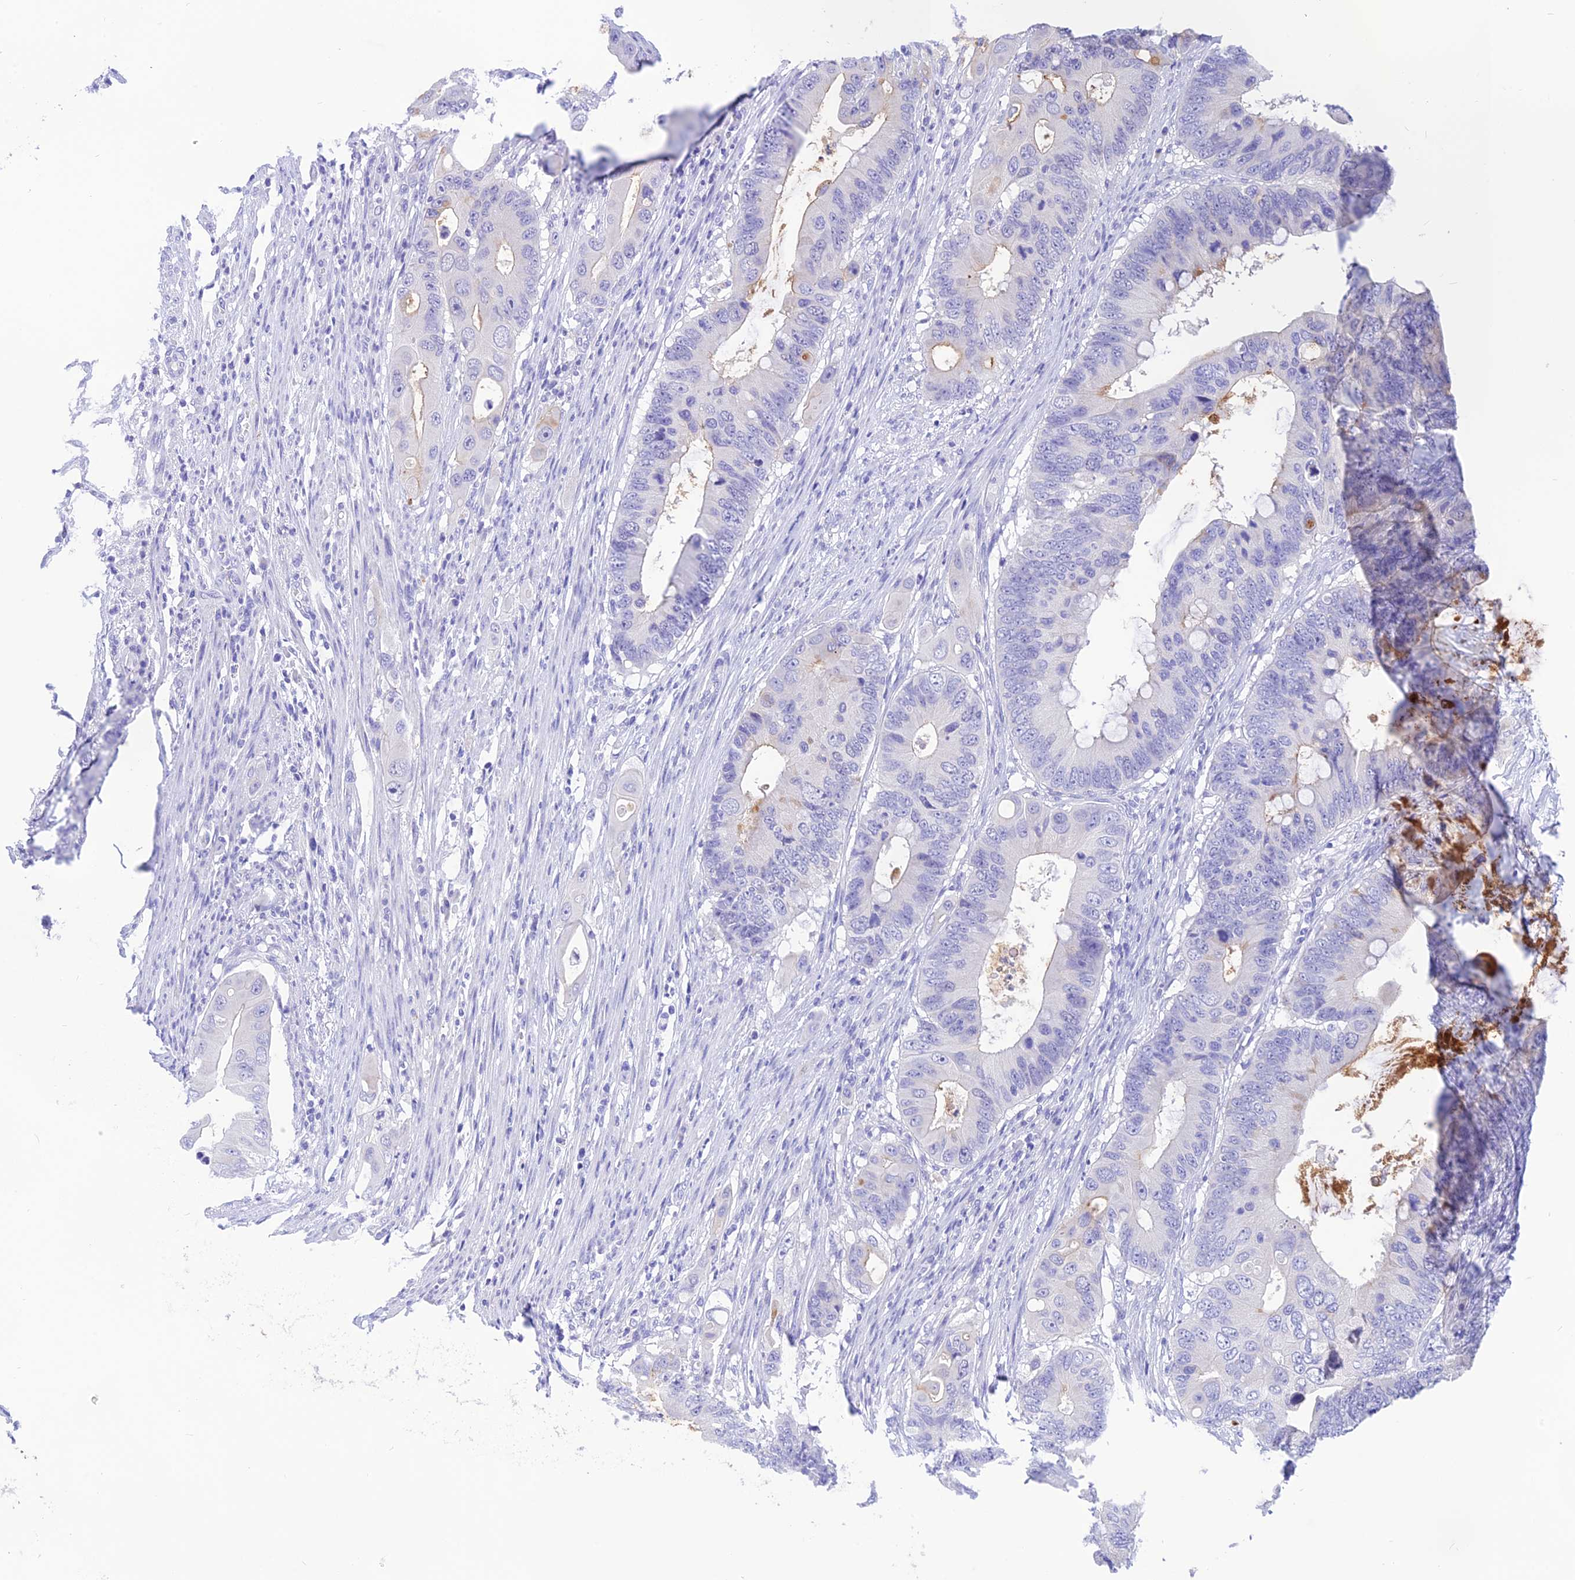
{"staining": {"intensity": "negative", "quantity": "none", "location": "none"}, "tissue": "colorectal cancer", "cell_type": "Tumor cells", "image_type": "cancer", "snomed": [{"axis": "morphology", "description": "Adenocarcinoma, NOS"}, {"axis": "topography", "description": "Colon"}], "caption": "Tumor cells show no significant protein positivity in colorectal cancer (adenocarcinoma).", "gene": "KDELR3", "patient": {"sex": "male", "age": 71}}